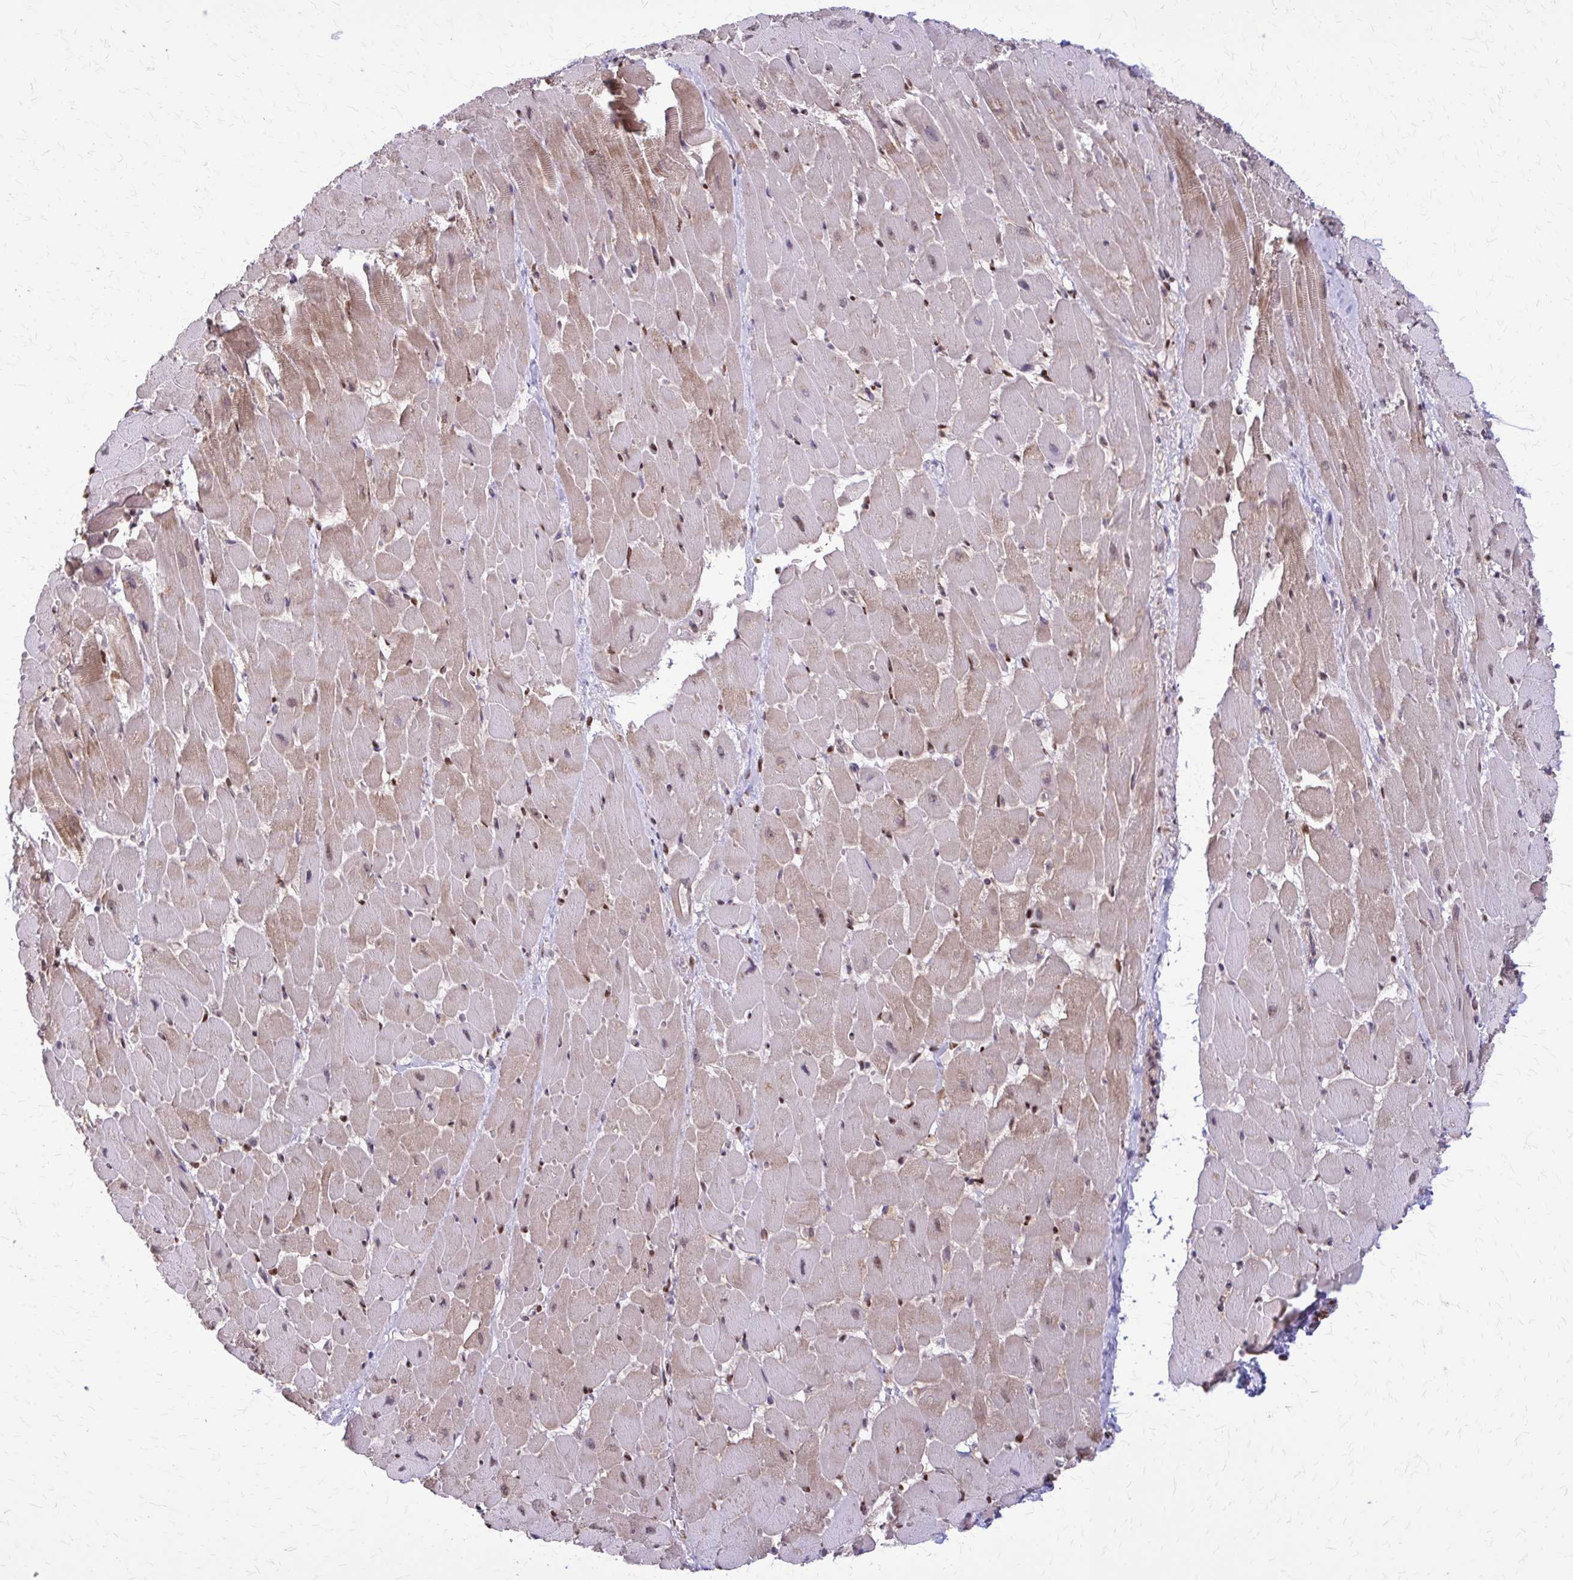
{"staining": {"intensity": "moderate", "quantity": ">75%", "location": "cytoplasmic/membranous,nuclear"}, "tissue": "heart muscle", "cell_type": "Cardiomyocytes", "image_type": "normal", "snomed": [{"axis": "morphology", "description": "Normal tissue, NOS"}, {"axis": "topography", "description": "Heart"}], "caption": "High-power microscopy captured an immunohistochemistry (IHC) histopathology image of normal heart muscle, revealing moderate cytoplasmic/membranous,nuclear positivity in about >75% of cardiomyocytes.", "gene": "TTF1", "patient": {"sex": "male", "age": 37}}